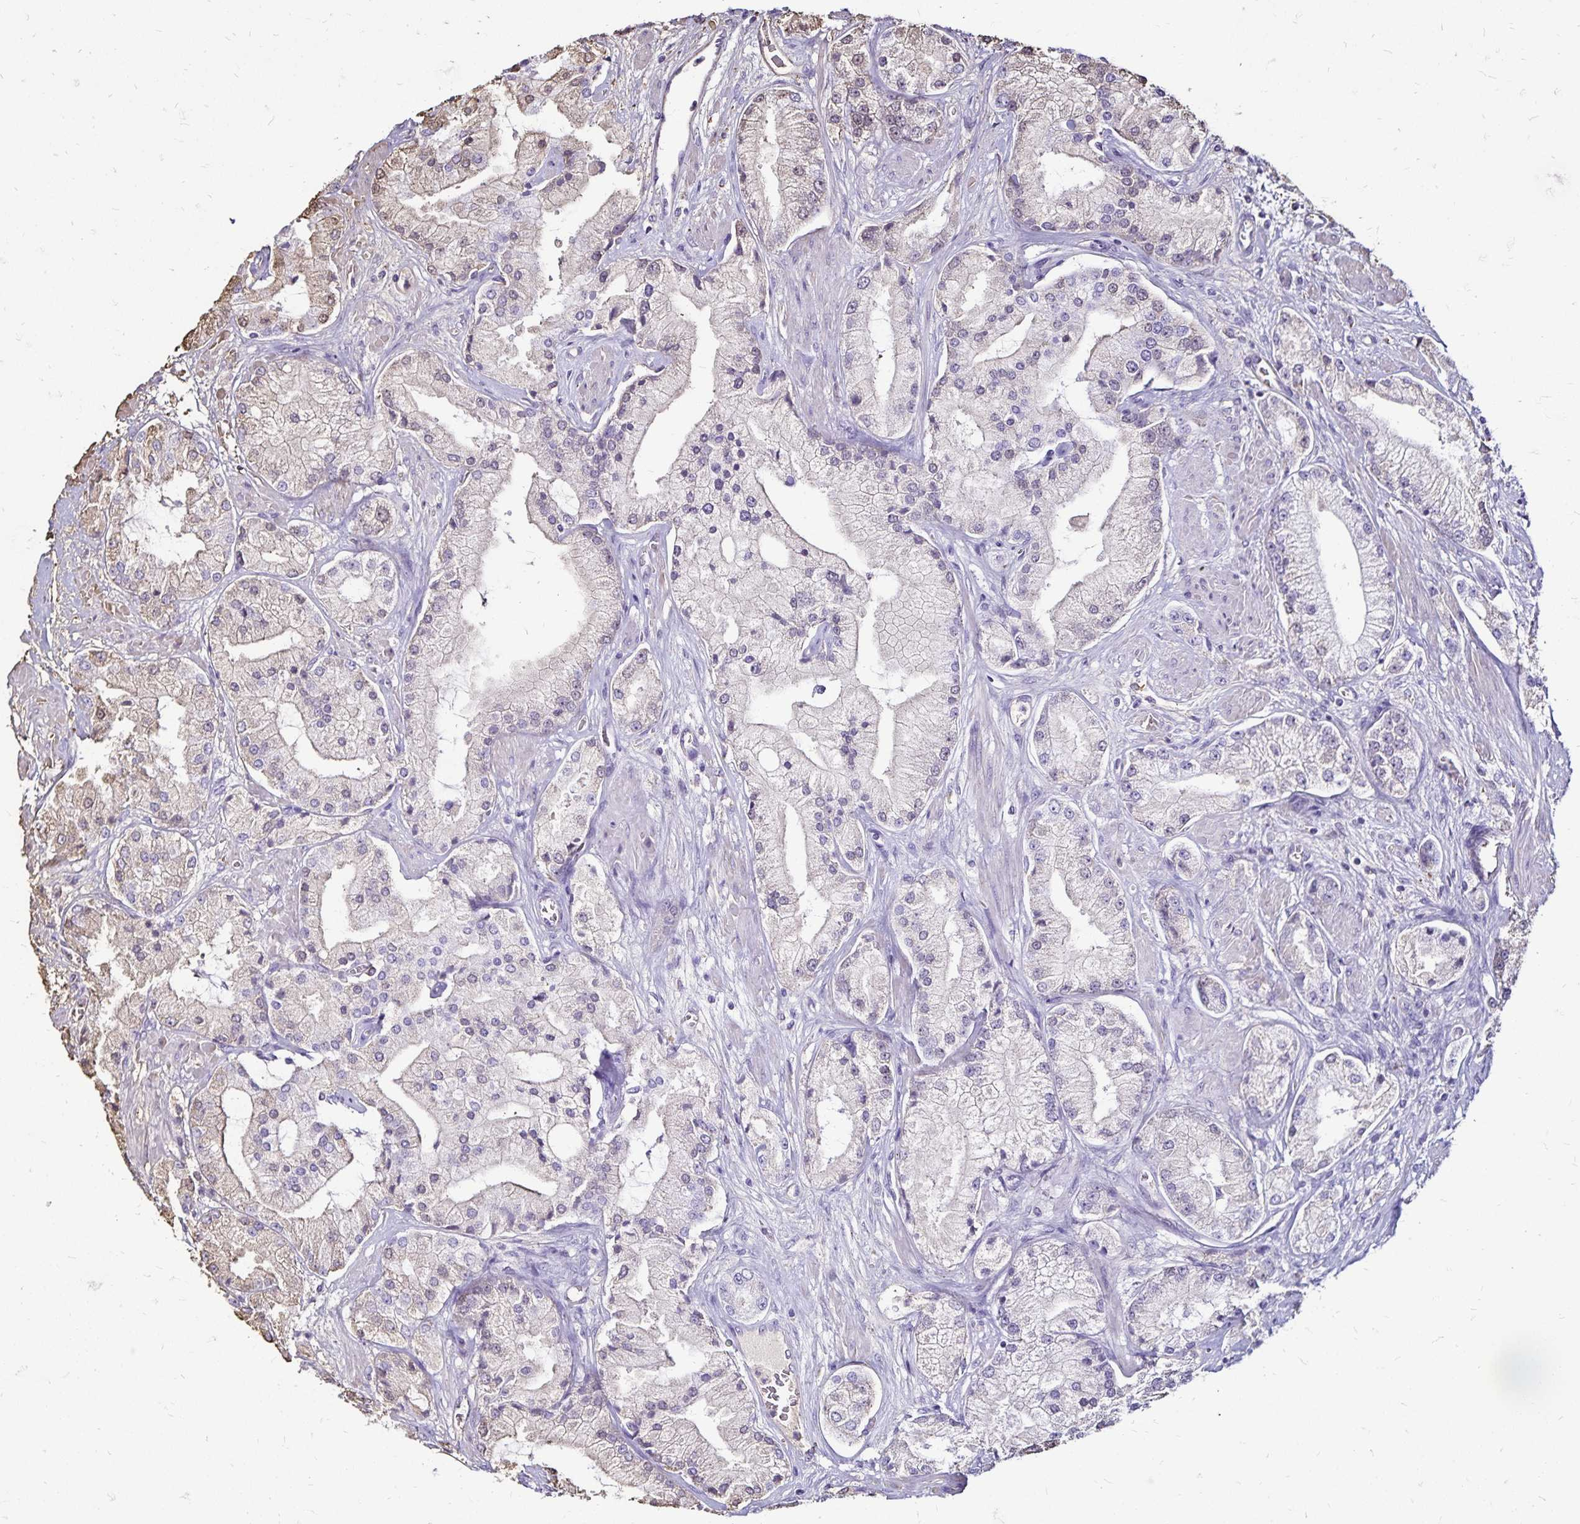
{"staining": {"intensity": "negative", "quantity": "none", "location": "none"}, "tissue": "prostate cancer", "cell_type": "Tumor cells", "image_type": "cancer", "snomed": [{"axis": "morphology", "description": "Adenocarcinoma, High grade"}, {"axis": "topography", "description": "Prostate"}], "caption": "This is an immunohistochemistry (IHC) micrograph of human prostate adenocarcinoma (high-grade). There is no expression in tumor cells.", "gene": "KISS1", "patient": {"sex": "male", "age": 68}}